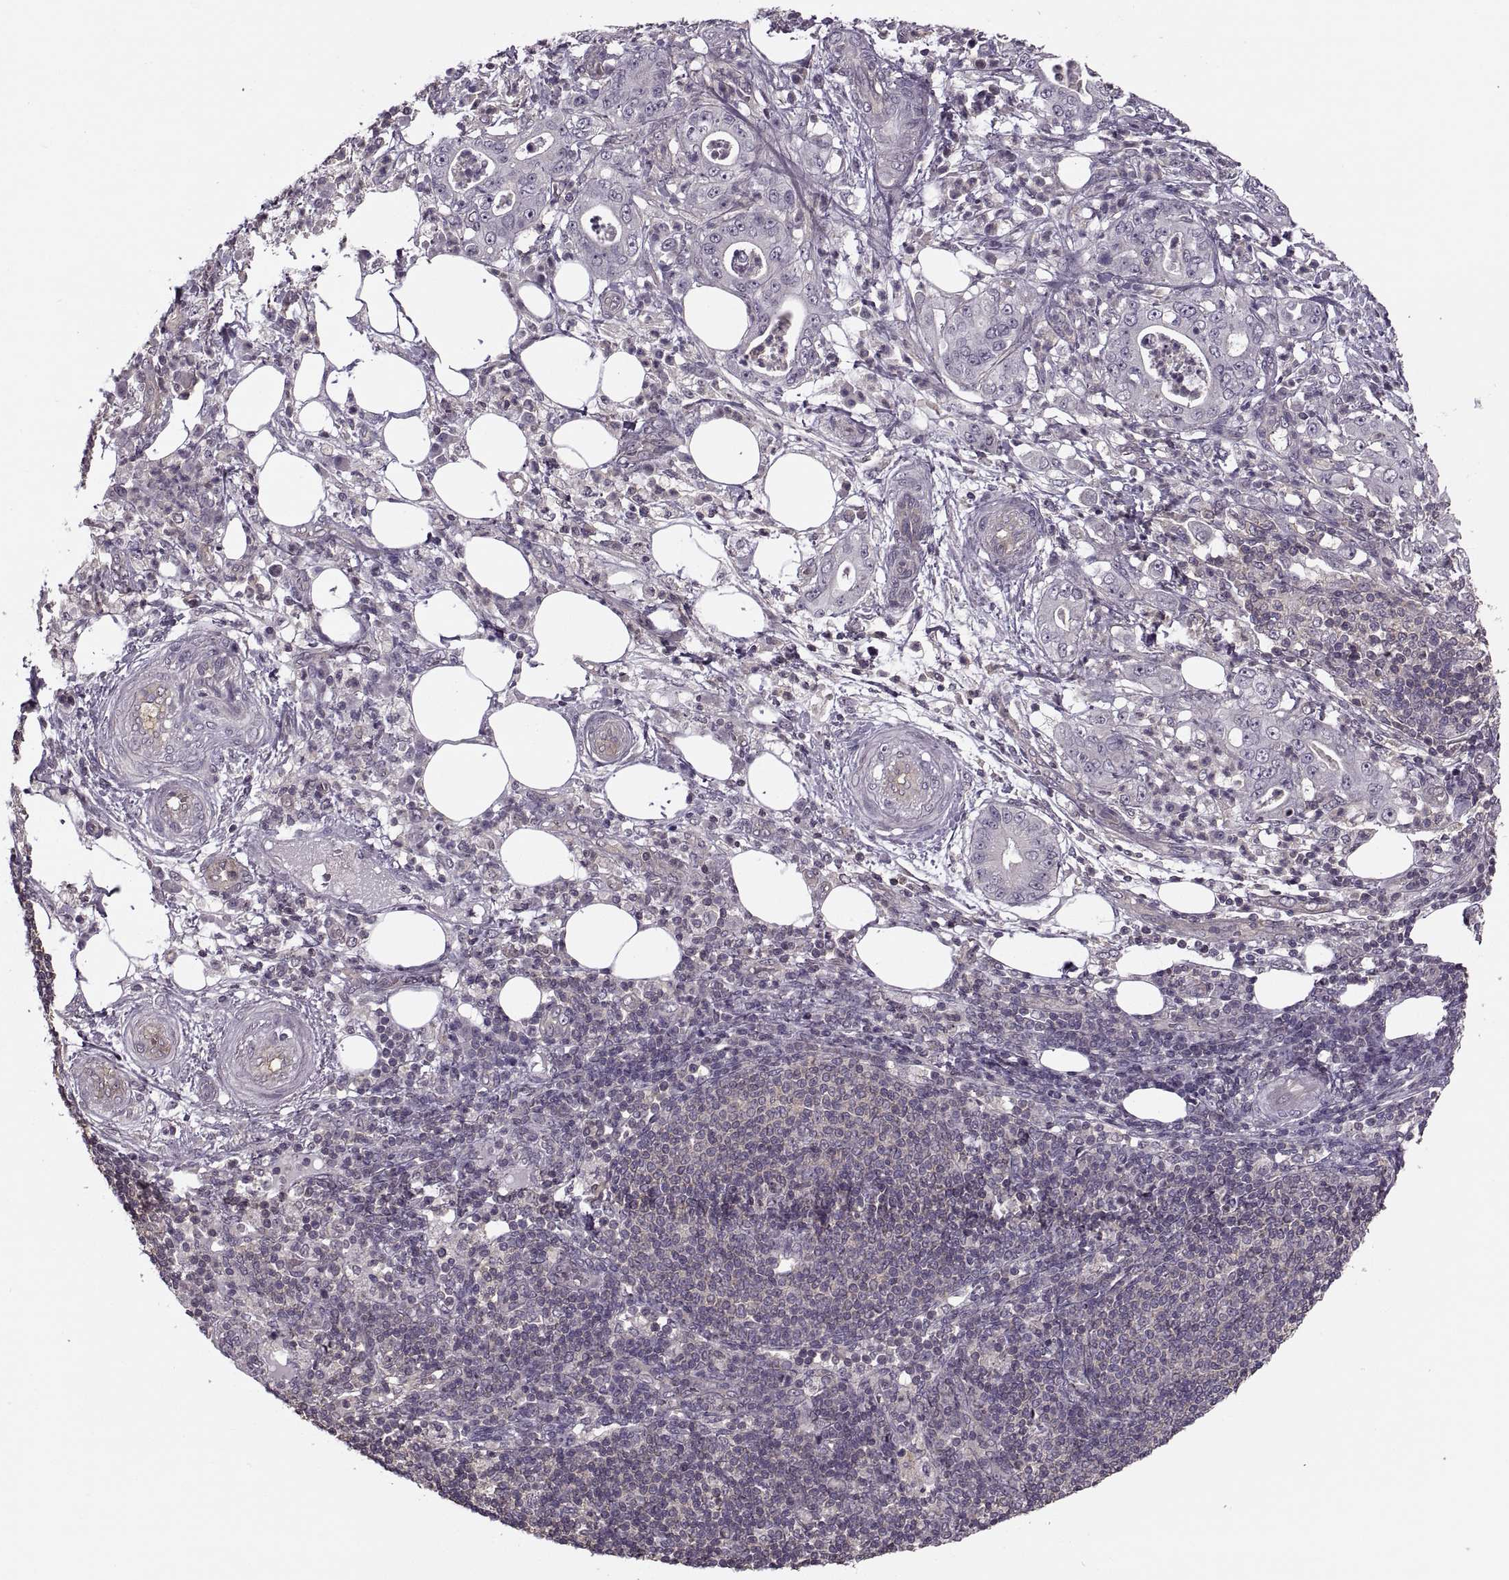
{"staining": {"intensity": "negative", "quantity": "none", "location": "none"}, "tissue": "pancreatic cancer", "cell_type": "Tumor cells", "image_type": "cancer", "snomed": [{"axis": "morphology", "description": "Adenocarcinoma, NOS"}, {"axis": "topography", "description": "Pancreas"}], "caption": "This histopathology image is of pancreatic cancer (adenocarcinoma) stained with IHC to label a protein in brown with the nuclei are counter-stained blue. There is no positivity in tumor cells.", "gene": "LUZP2", "patient": {"sex": "male", "age": 71}}